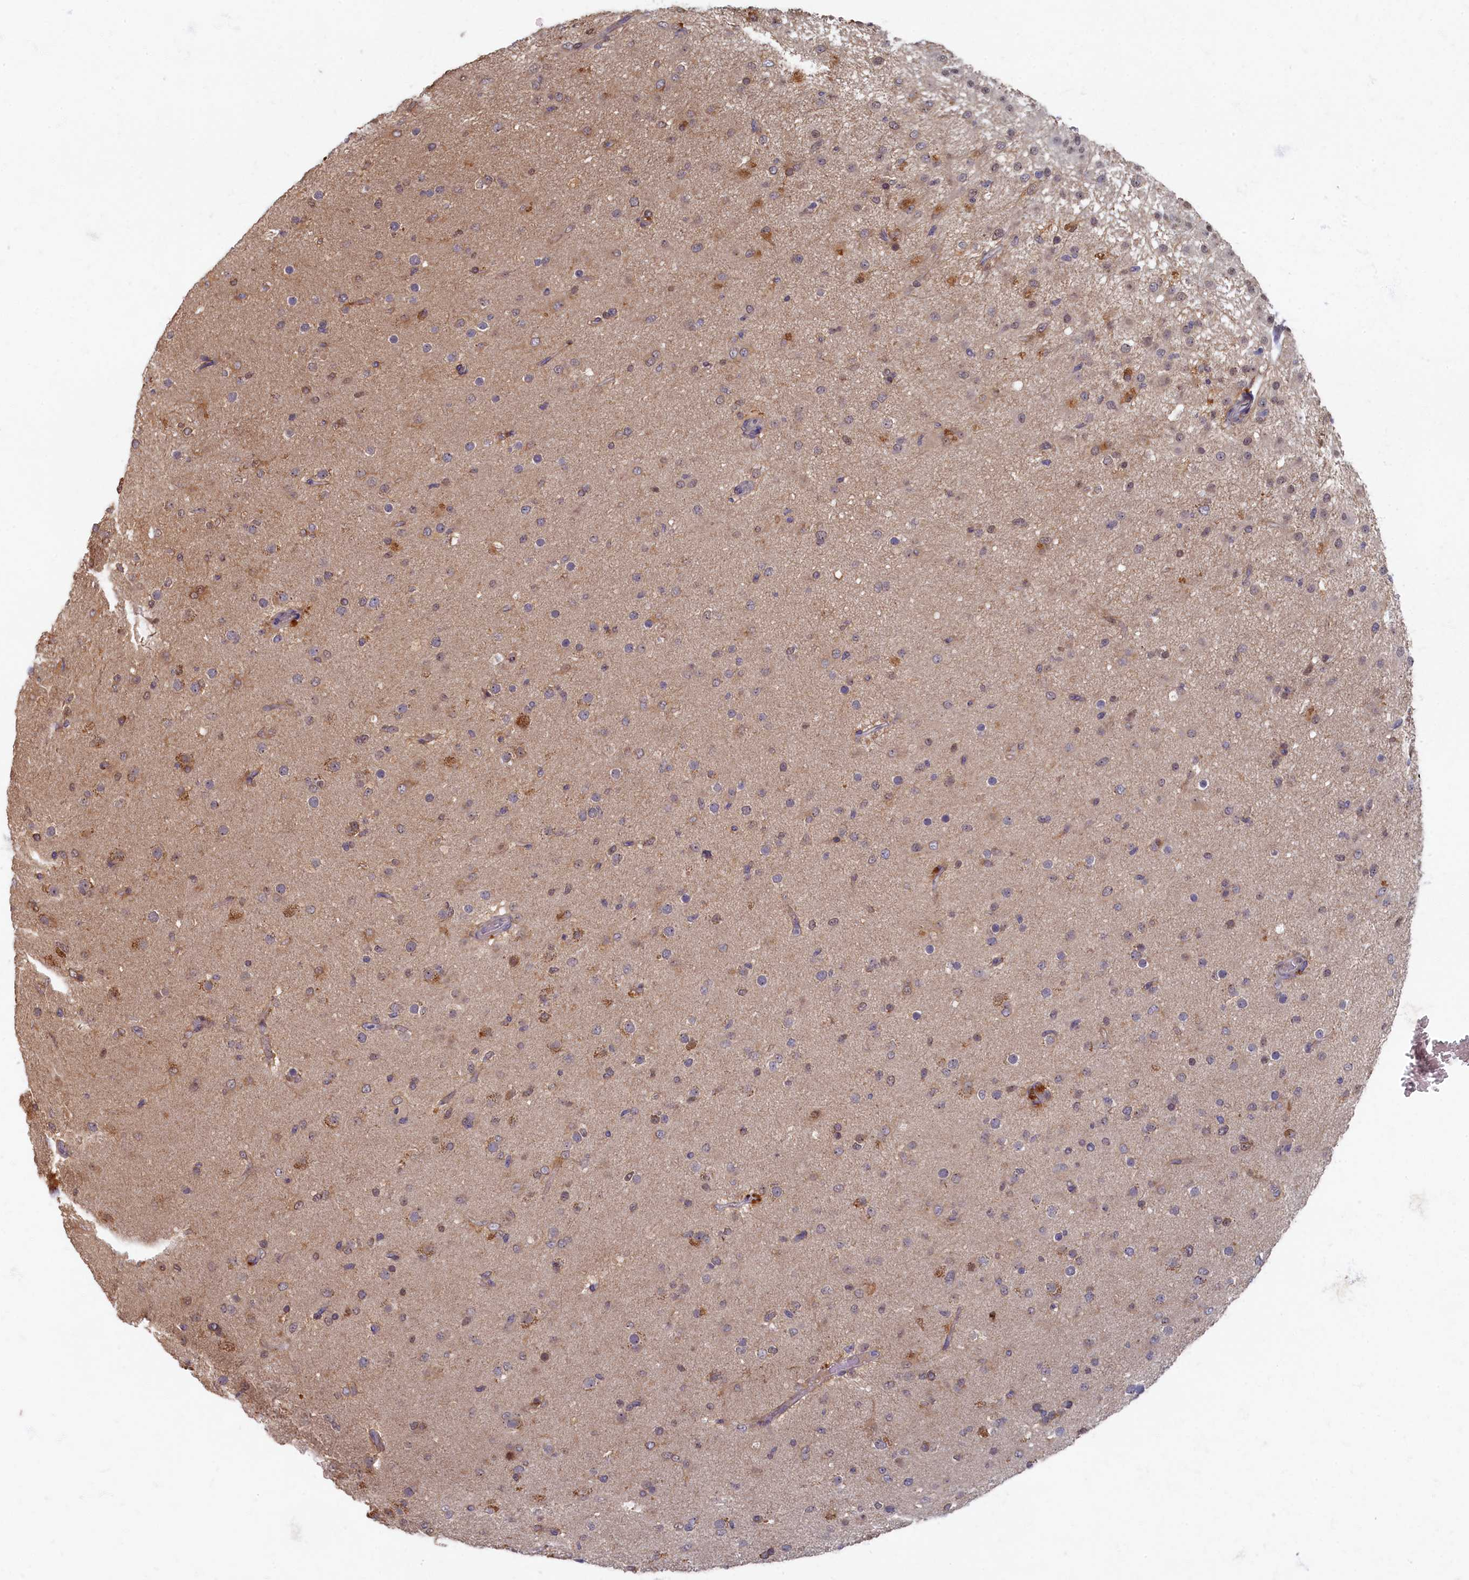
{"staining": {"intensity": "weak", "quantity": "<25%", "location": "nuclear"}, "tissue": "glioma", "cell_type": "Tumor cells", "image_type": "cancer", "snomed": [{"axis": "morphology", "description": "Glioma, malignant, Low grade"}, {"axis": "topography", "description": "Brain"}], "caption": "The photomicrograph reveals no significant expression in tumor cells of malignant glioma (low-grade).", "gene": "HUNK", "patient": {"sex": "male", "age": 65}}